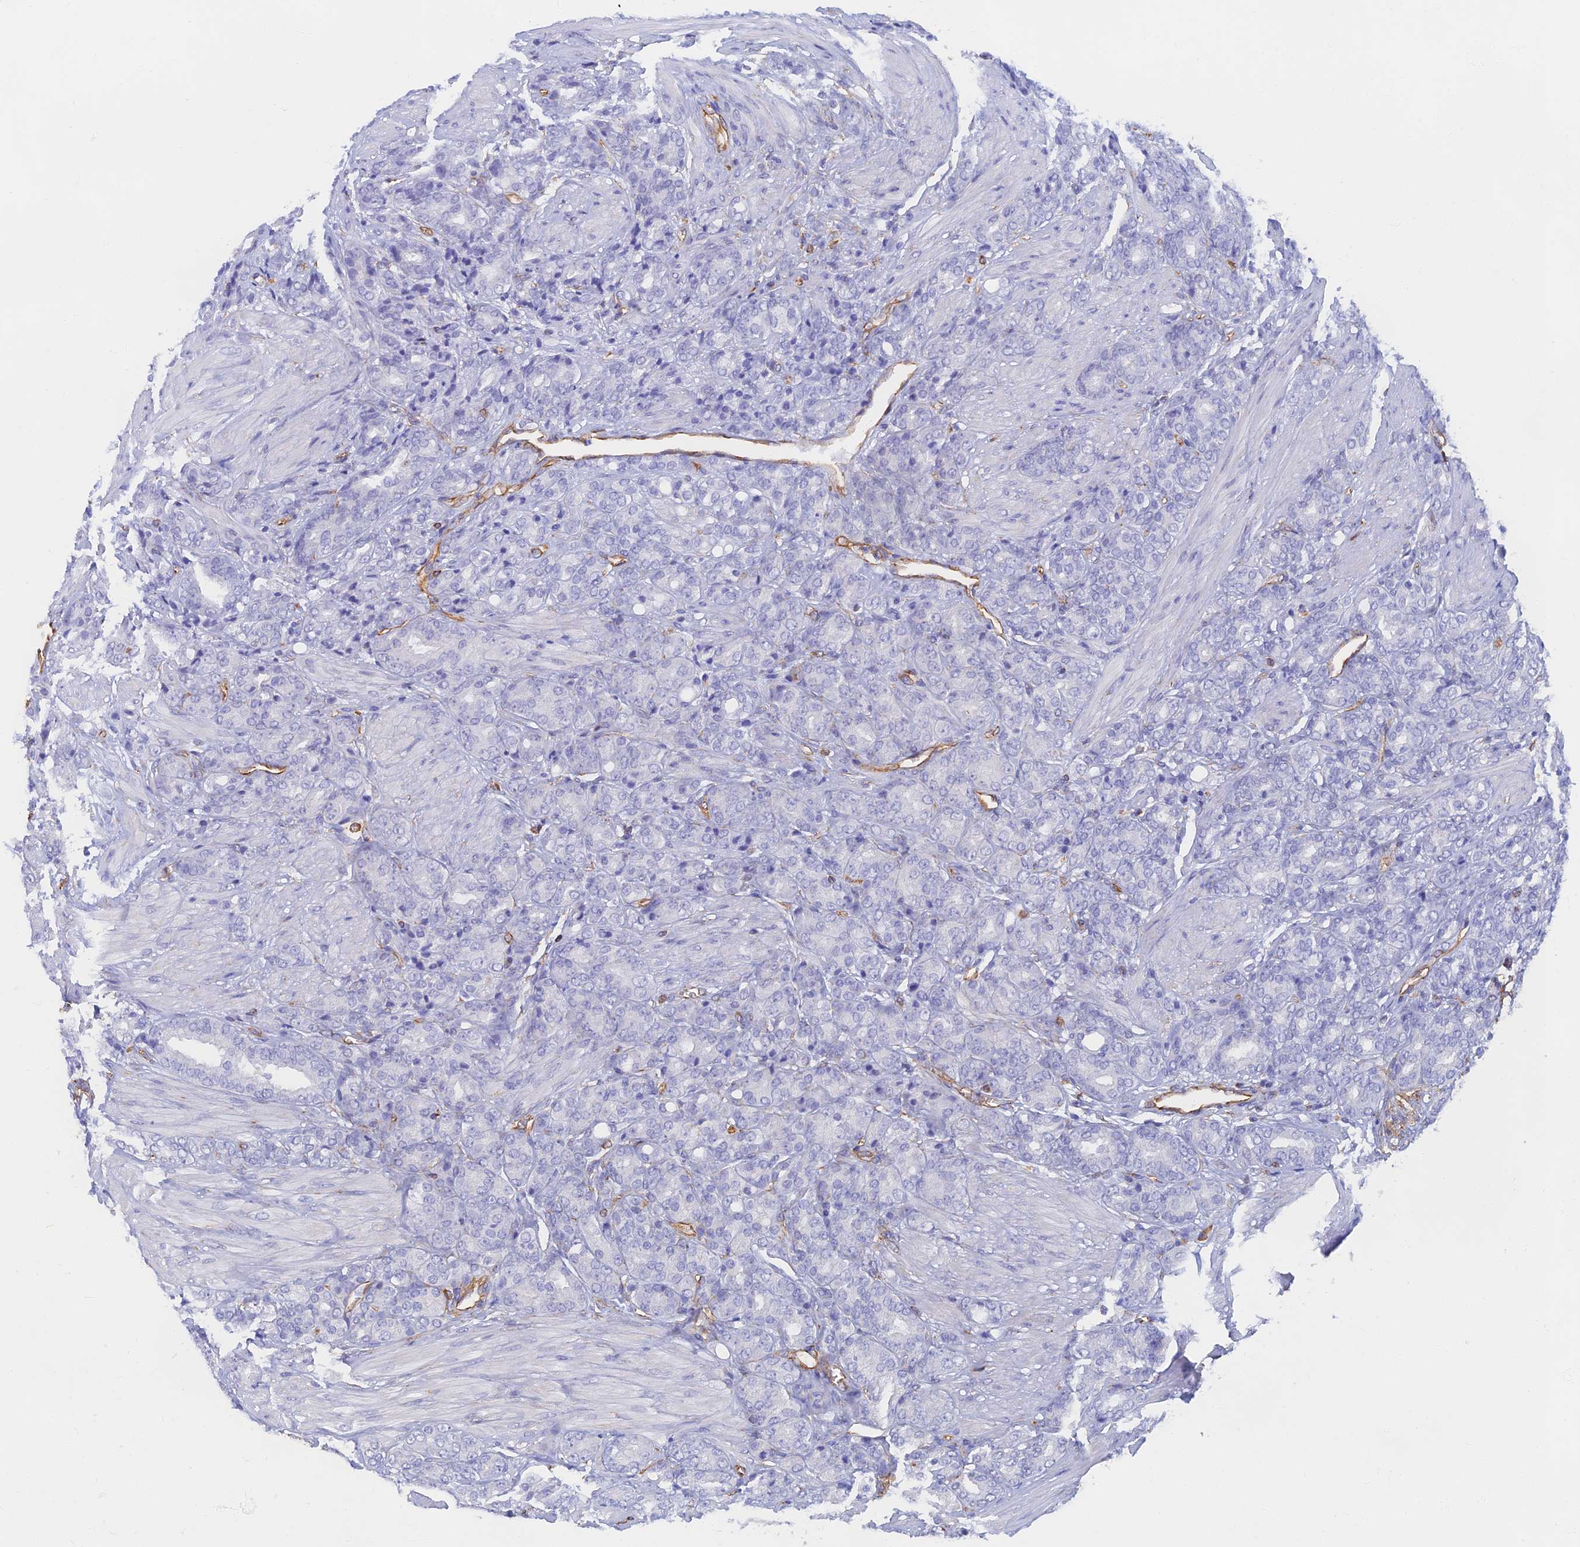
{"staining": {"intensity": "negative", "quantity": "none", "location": "none"}, "tissue": "prostate cancer", "cell_type": "Tumor cells", "image_type": "cancer", "snomed": [{"axis": "morphology", "description": "Adenocarcinoma, High grade"}, {"axis": "topography", "description": "Prostate"}], "caption": "Protein analysis of prostate cancer (adenocarcinoma (high-grade)) shows no significant positivity in tumor cells.", "gene": "RMC1", "patient": {"sex": "male", "age": 62}}